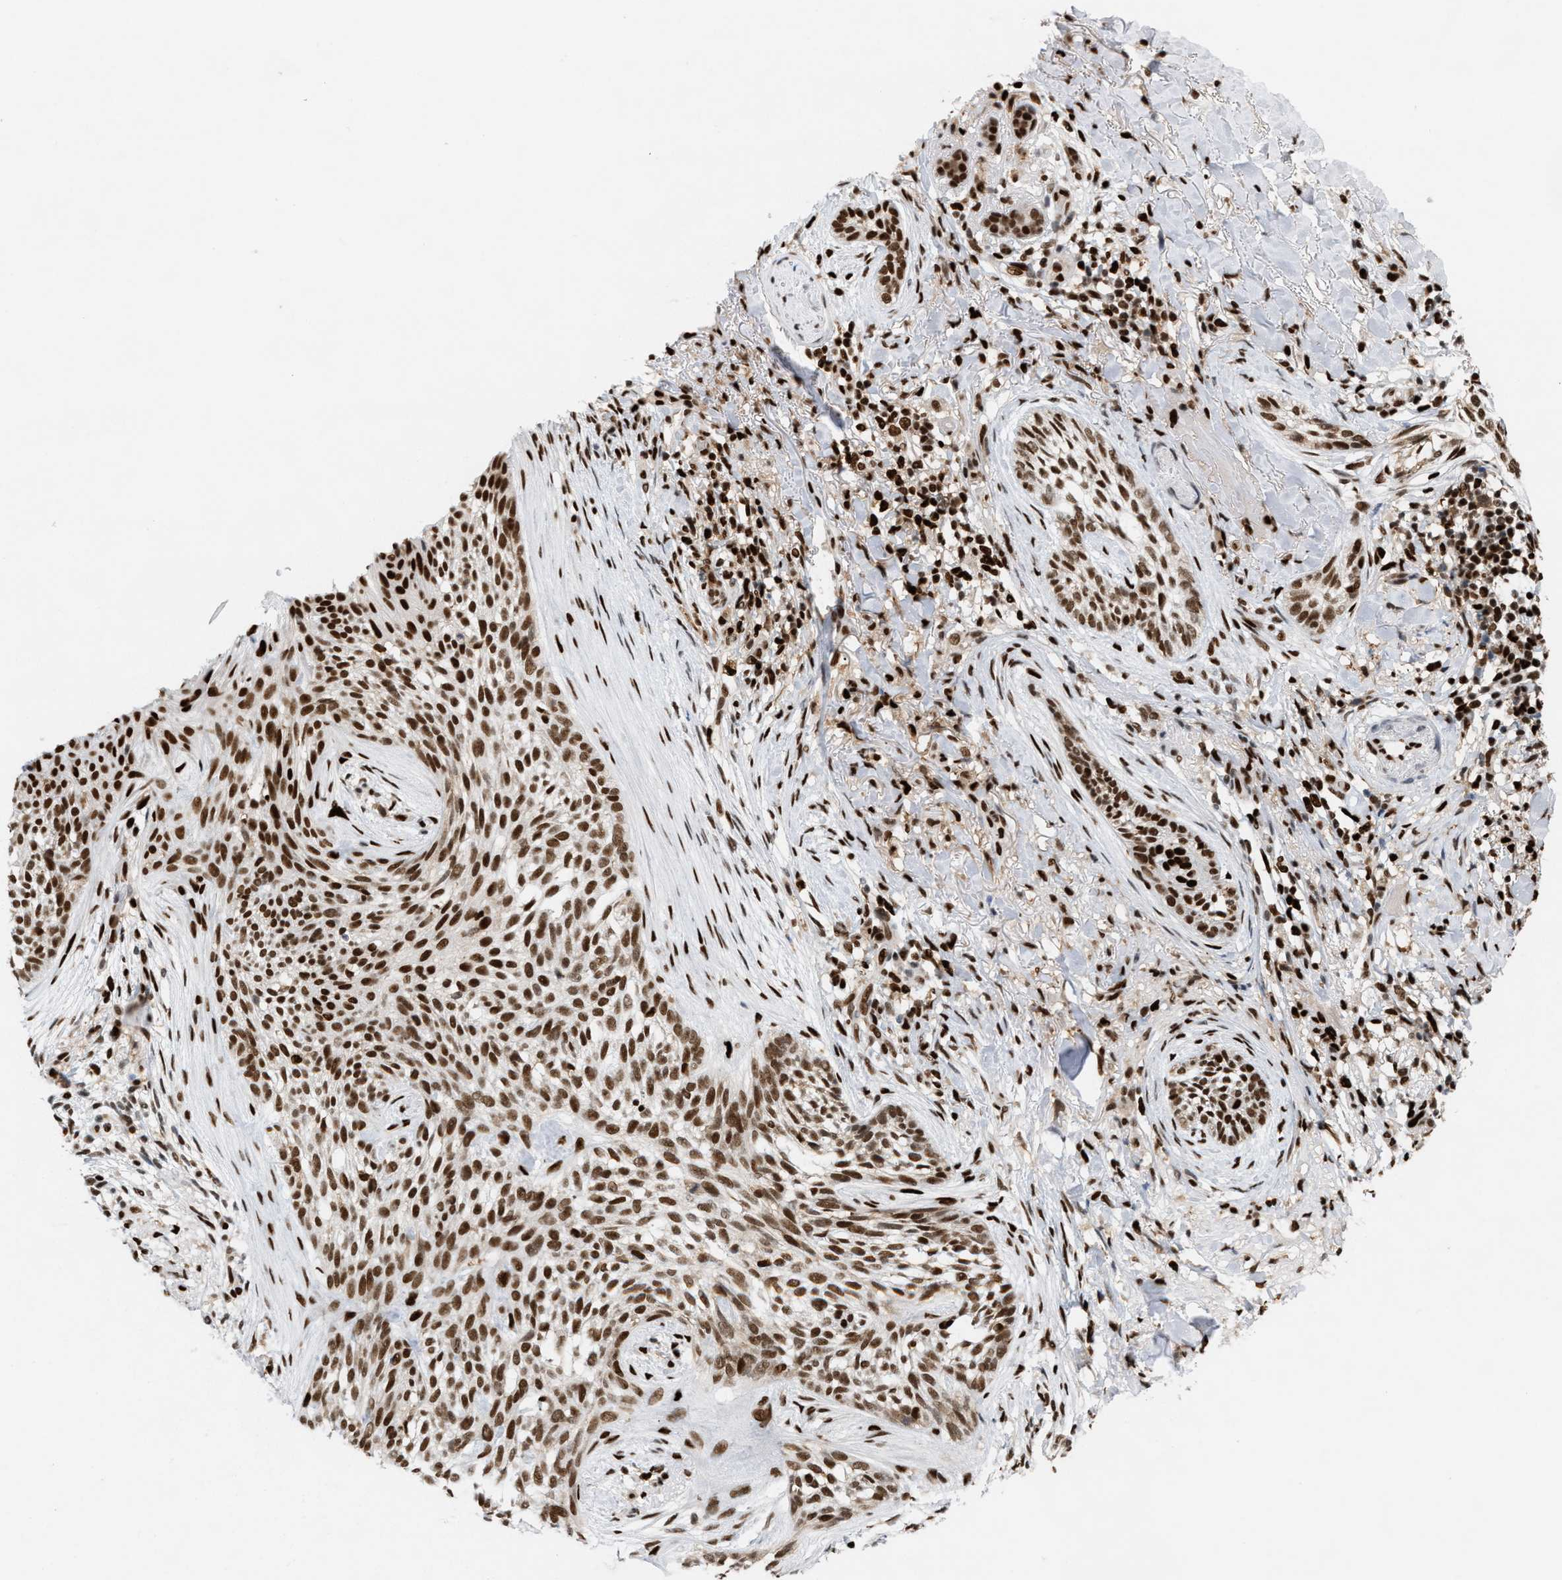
{"staining": {"intensity": "strong", "quantity": ">75%", "location": "nuclear"}, "tissue": "skin cancer", "cell_type": "Tumor cells", "image_type": "cancer", "snomed": [{"axis": "morphology", "description": "Basal cell carcinoma"}, {"axis": "topography", "description": "Skin"}], "caption": "Basal cell carcinoma (skin) stained with DAB immunohistochemistry exhibits high levels of strong nuclear staining in about >75% of tumor cells. (DAB (3,3'-diaminobenzidine) IHC with brightfield microscopy, high magnification).", "gene": "RNASEK-C17orf49", "patient": {"sex": "female", "age": 88}}